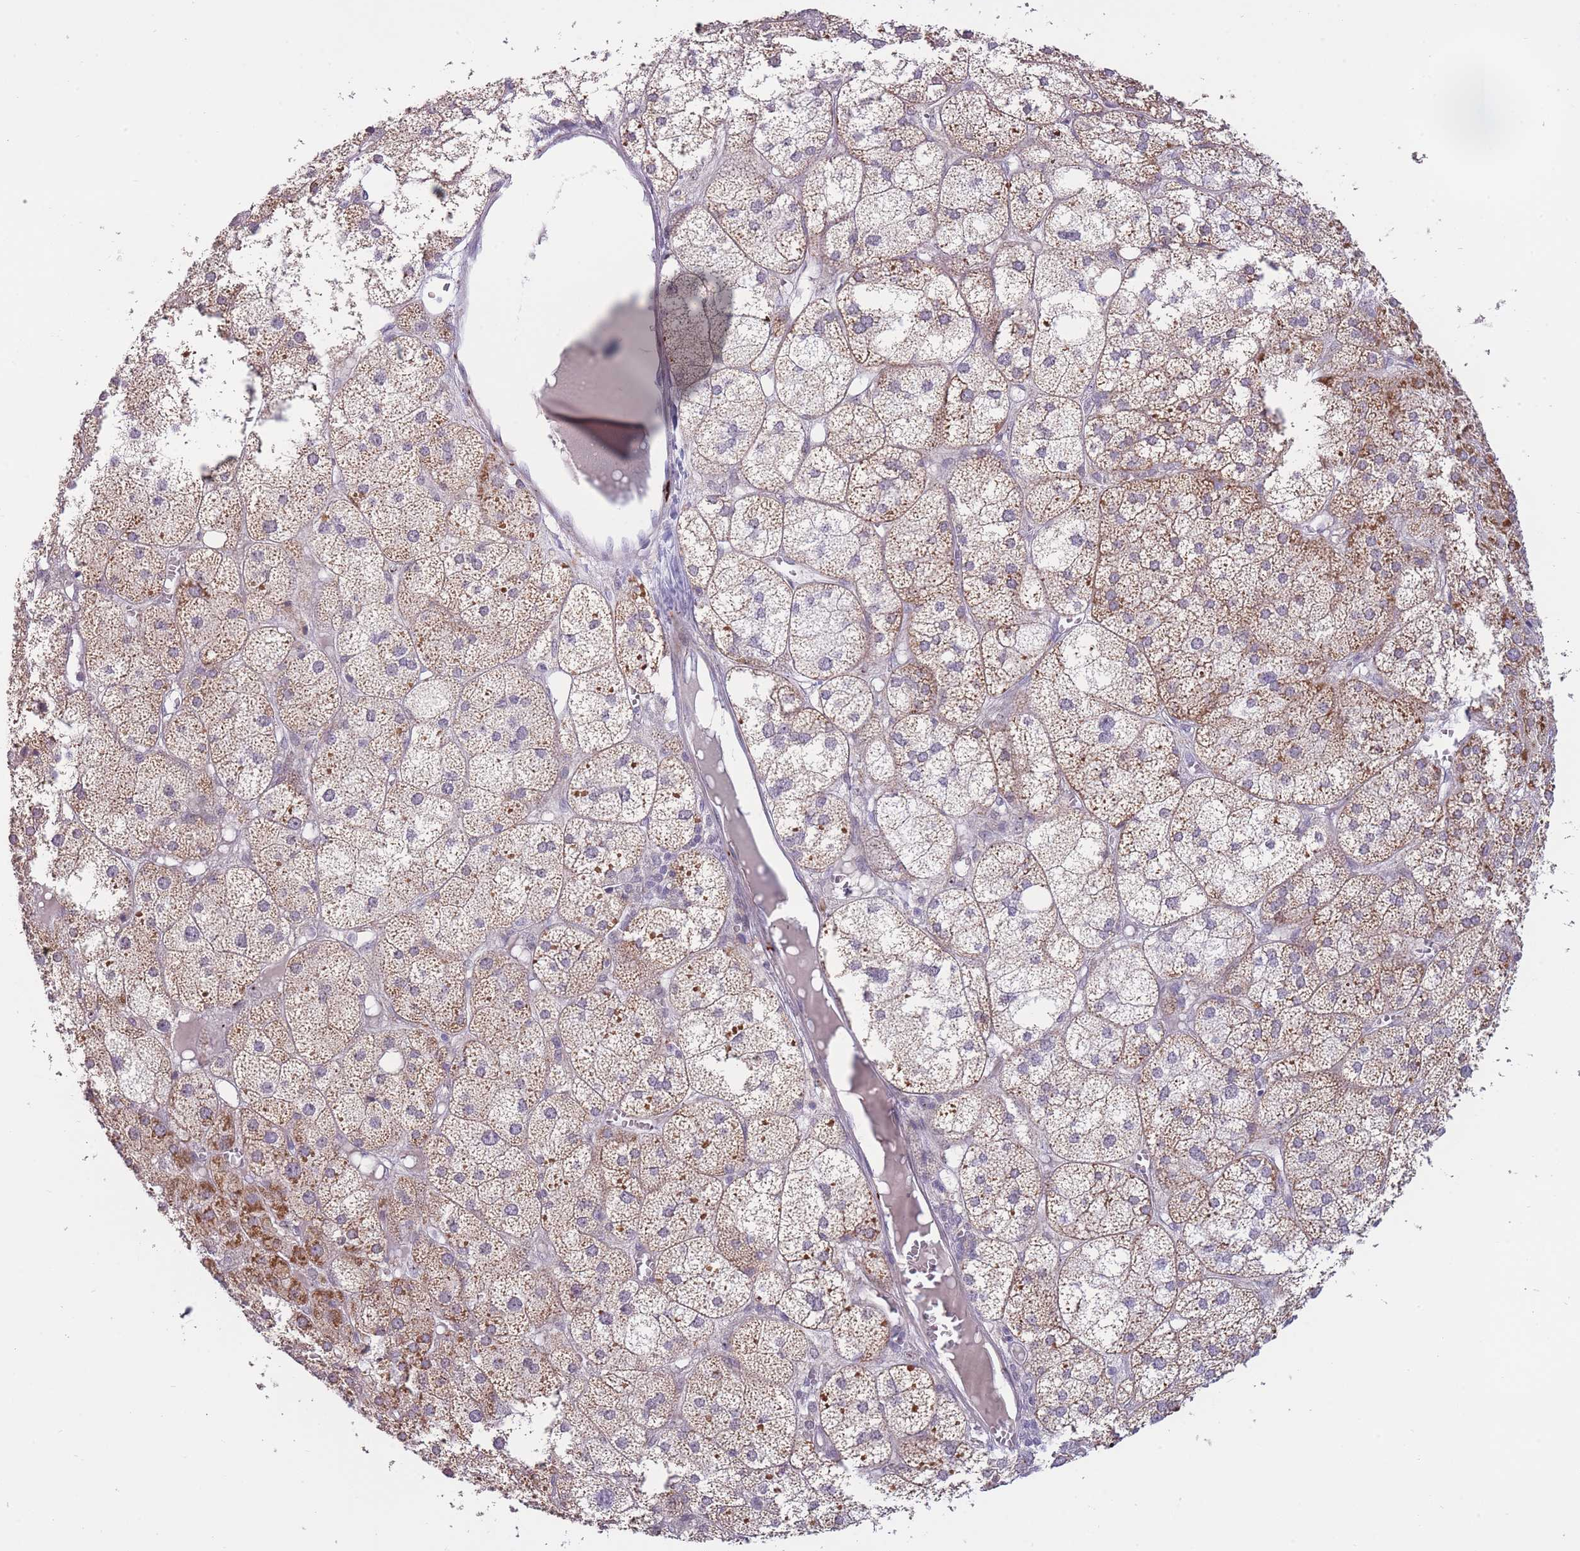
{"staining": {"intensity": "strong", "quantity": "25%-75%", "location": "cytoplasmic/membranous"}, "tissue": "adrenal gland", "cell_type": "Glandular cells", "image_type": "normal", "snomed": [{"axis": "morphology", "description": "Normal tissue, NOS"}, {"axis": "topography", "description": "Adrenal gland"}], "caption": "IHC micrograph of unremarkable adrenal gland: adrenal gland stained using immunohistochemistry displays high levels of strong protein expression localized specifically in the cytoplasmic/membranous of glandular cells, appearing as a cytoplasmic/membranous brown color.", "gene": "MCIDAS", "patient": {"sex": "female", "age": 61}}